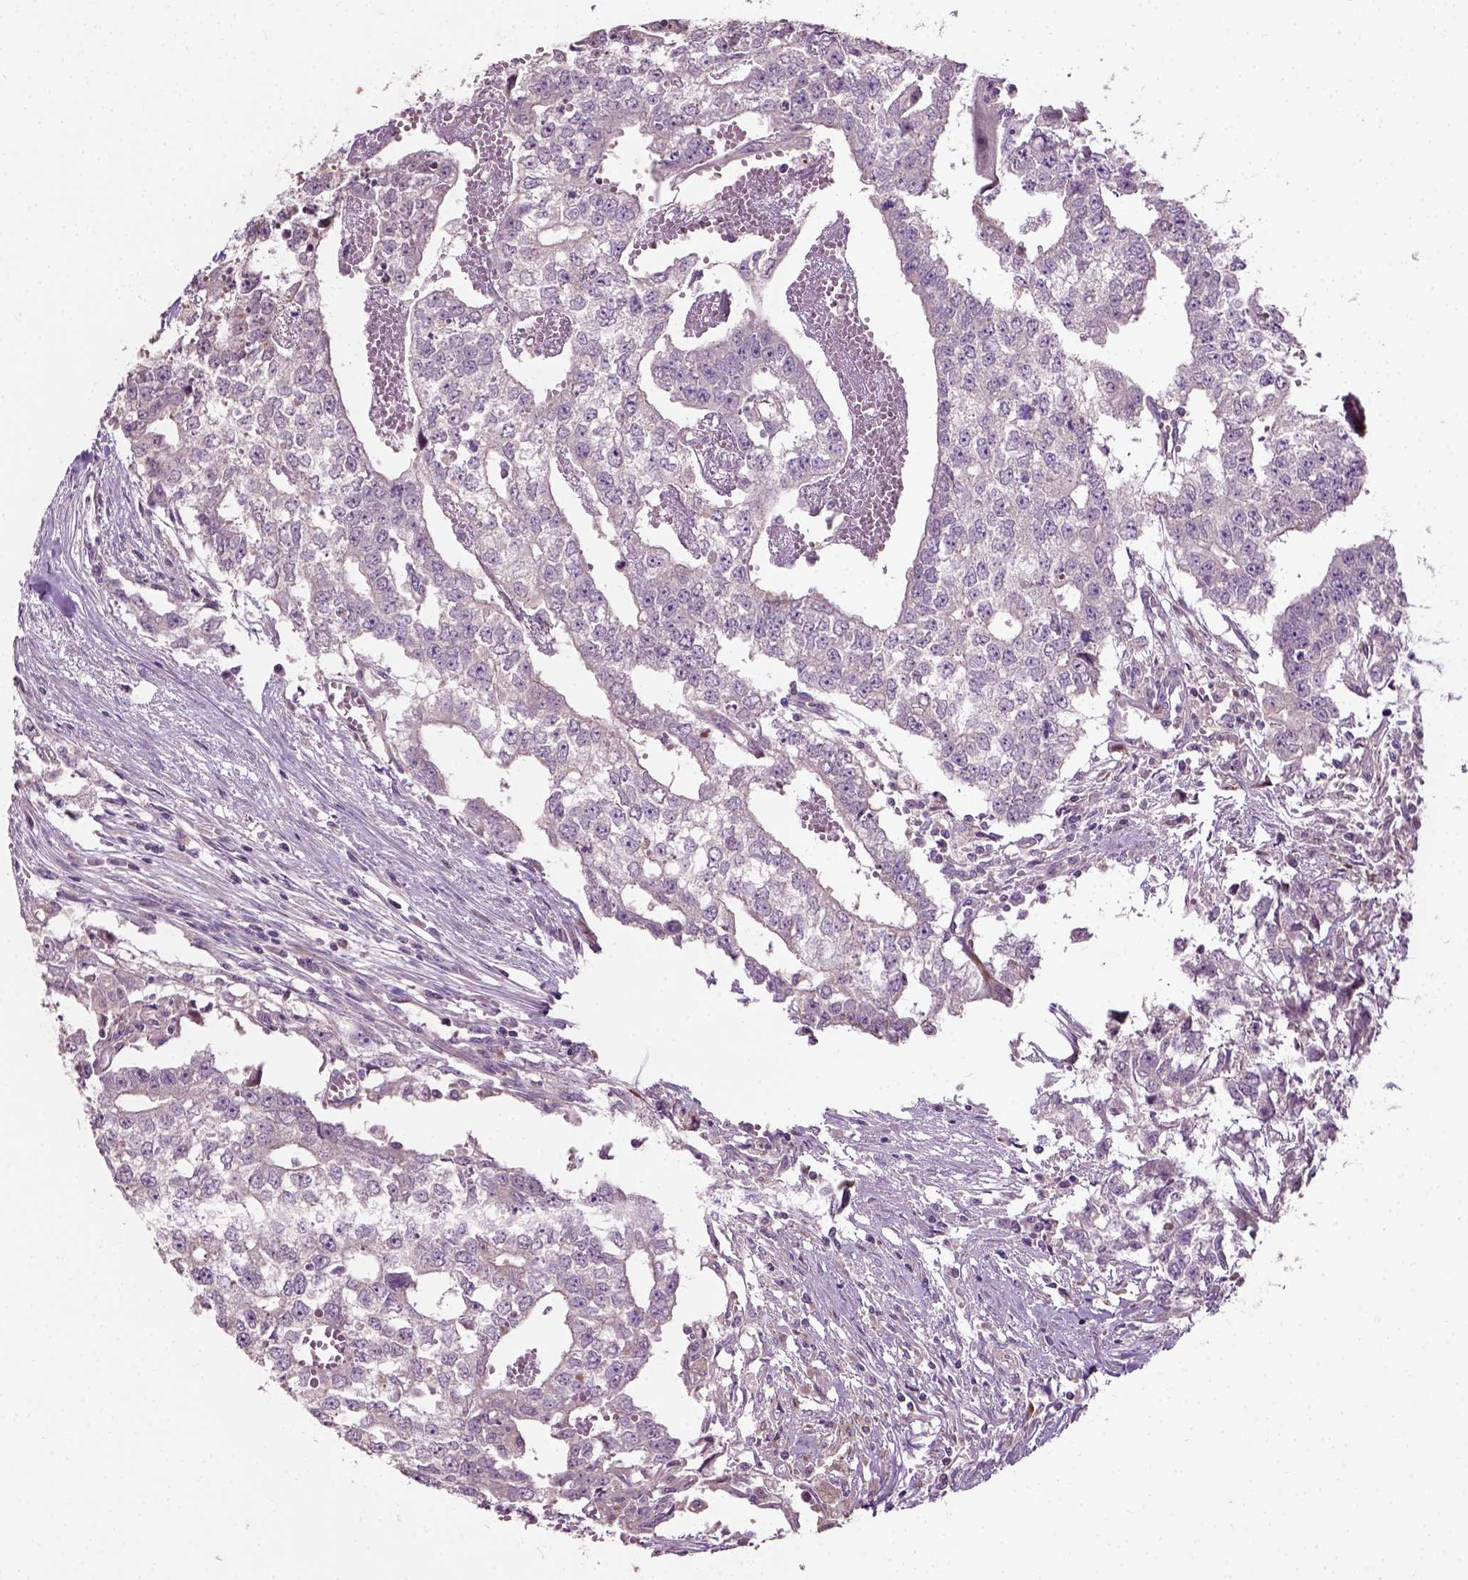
{"staining": {"intensity": "weak", "quantity": "25%-75%", "location": "cytoplasmic/membranous"}, "tissue": "testis cancer", "cell_type": "Tumor cells", "image_type": "cancer", "snomed": [{"axis": "morphology", "description": "Carcinoma, Embryonal, NOS"}, {"axis": "morphology", "description": "Teratoma, malignant, NOS"}, {"axis": "topography", "description": "Testis"}], "caption": "Testis cancer stained with DAB (3,3'-diaminobenzidine) IHC displays low levels of weak cytoplasmic/membranous staining in about 25%-75% of tumor cells.", "gene": "PKP3", "patient": {"sex": "male", "age": 24}}